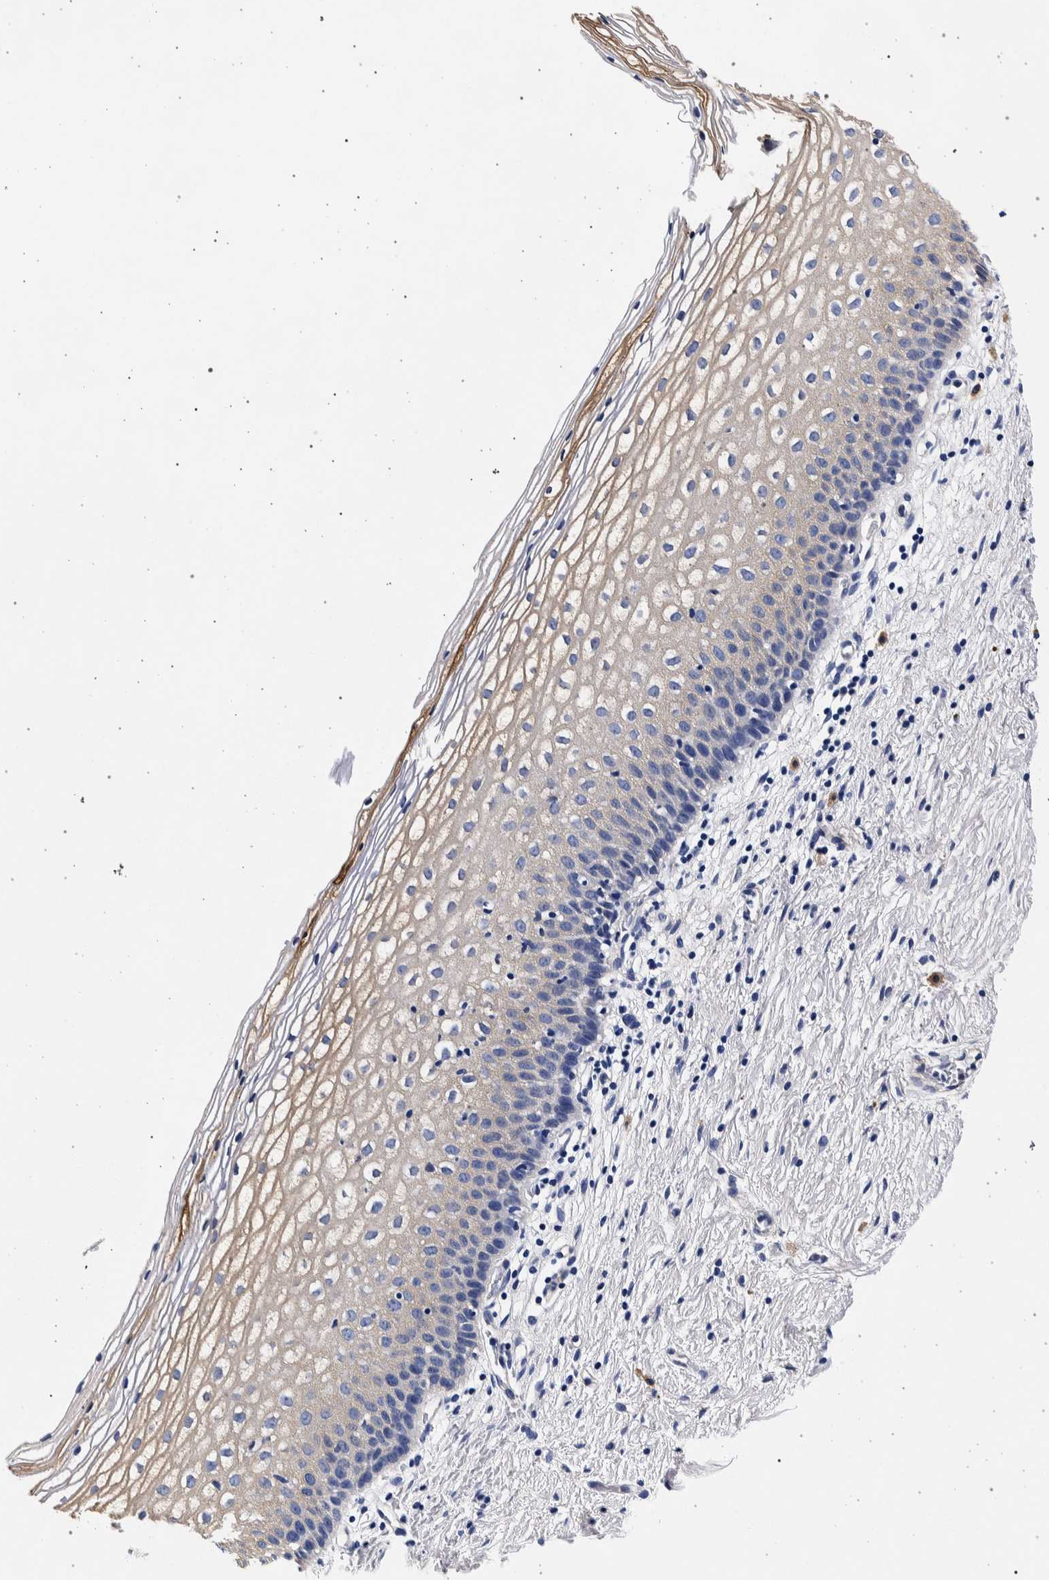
{"staining": {"intensity": "weak", "quantity": "<25%", "location": "cytoplasmic/membranous"}, "tissue": "cervix", "cell_type": "Squamous epithelial cells", "image_type": "normal", "snomed": [{"axis": "morphology", "description": "Normal tissue, NOS"}, {"axis": "topography", "description": "Cervix"}], "caption": "Image shows no protein staining in squamous epithelial cells of unremarkable cervix.", "gene": "NIBAN2", "patient": {"sex": "female", "age": 72}}